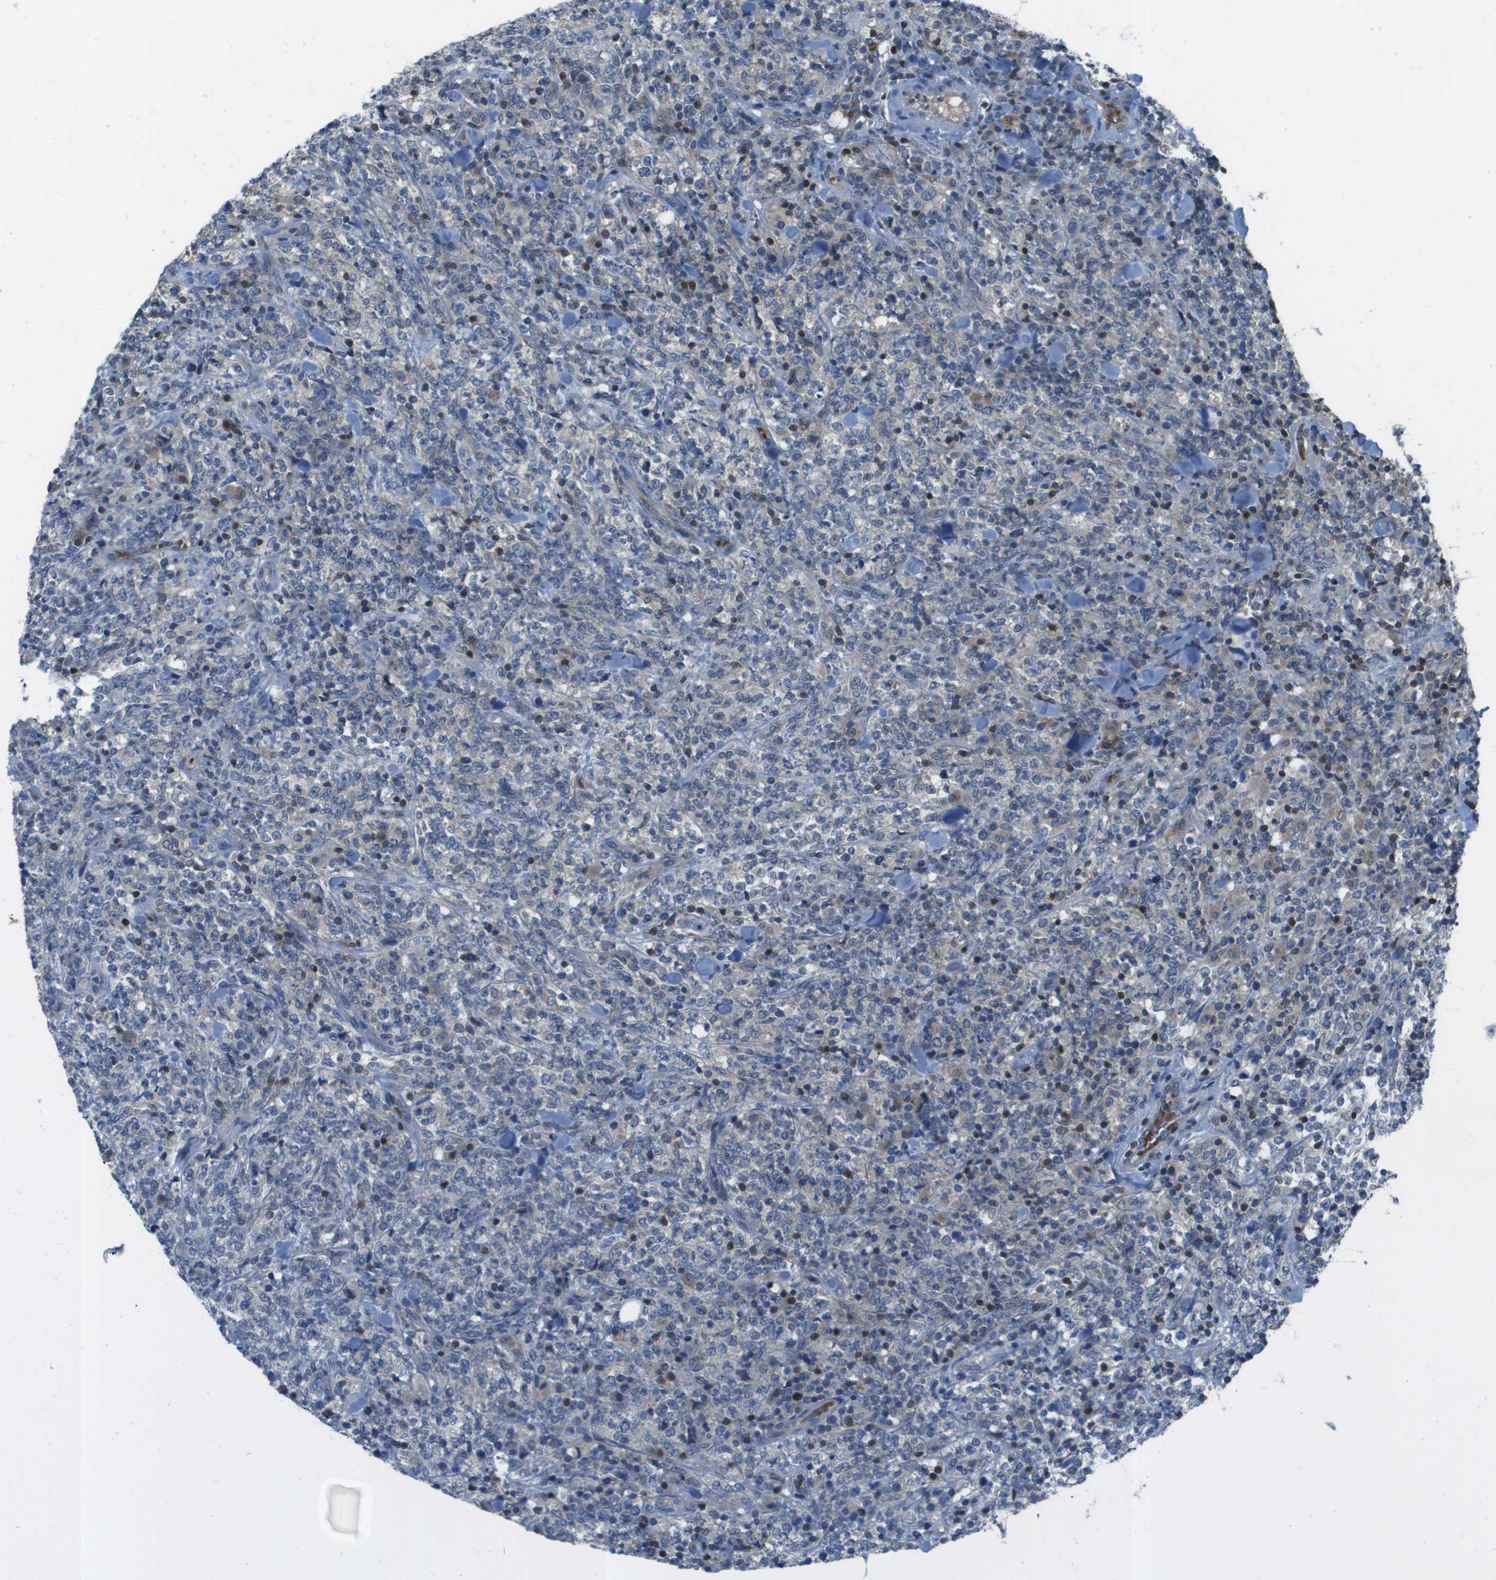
{"staining": {"intensity": "weak", "quantity": "<25%", "location": "cytoplasmic/membranous"}, "tissue": "lymphoma", "cell_type": "Tumor cells", "image_type": "cancer", "snomed": [{"axis": "morphology", "description": "Malignant lymphoma, non-Hodgkin's type, High grade"}, {"axis": "topography", "description": "Soft tissue"}], "caption": "DAB (3,3'-diaminobenzidine) immunohistochemical staining of lymphoma shows no significant staining in tumor cells.", "gene": "CAMK4", "patient": {"sex": "male", "age": 18}}